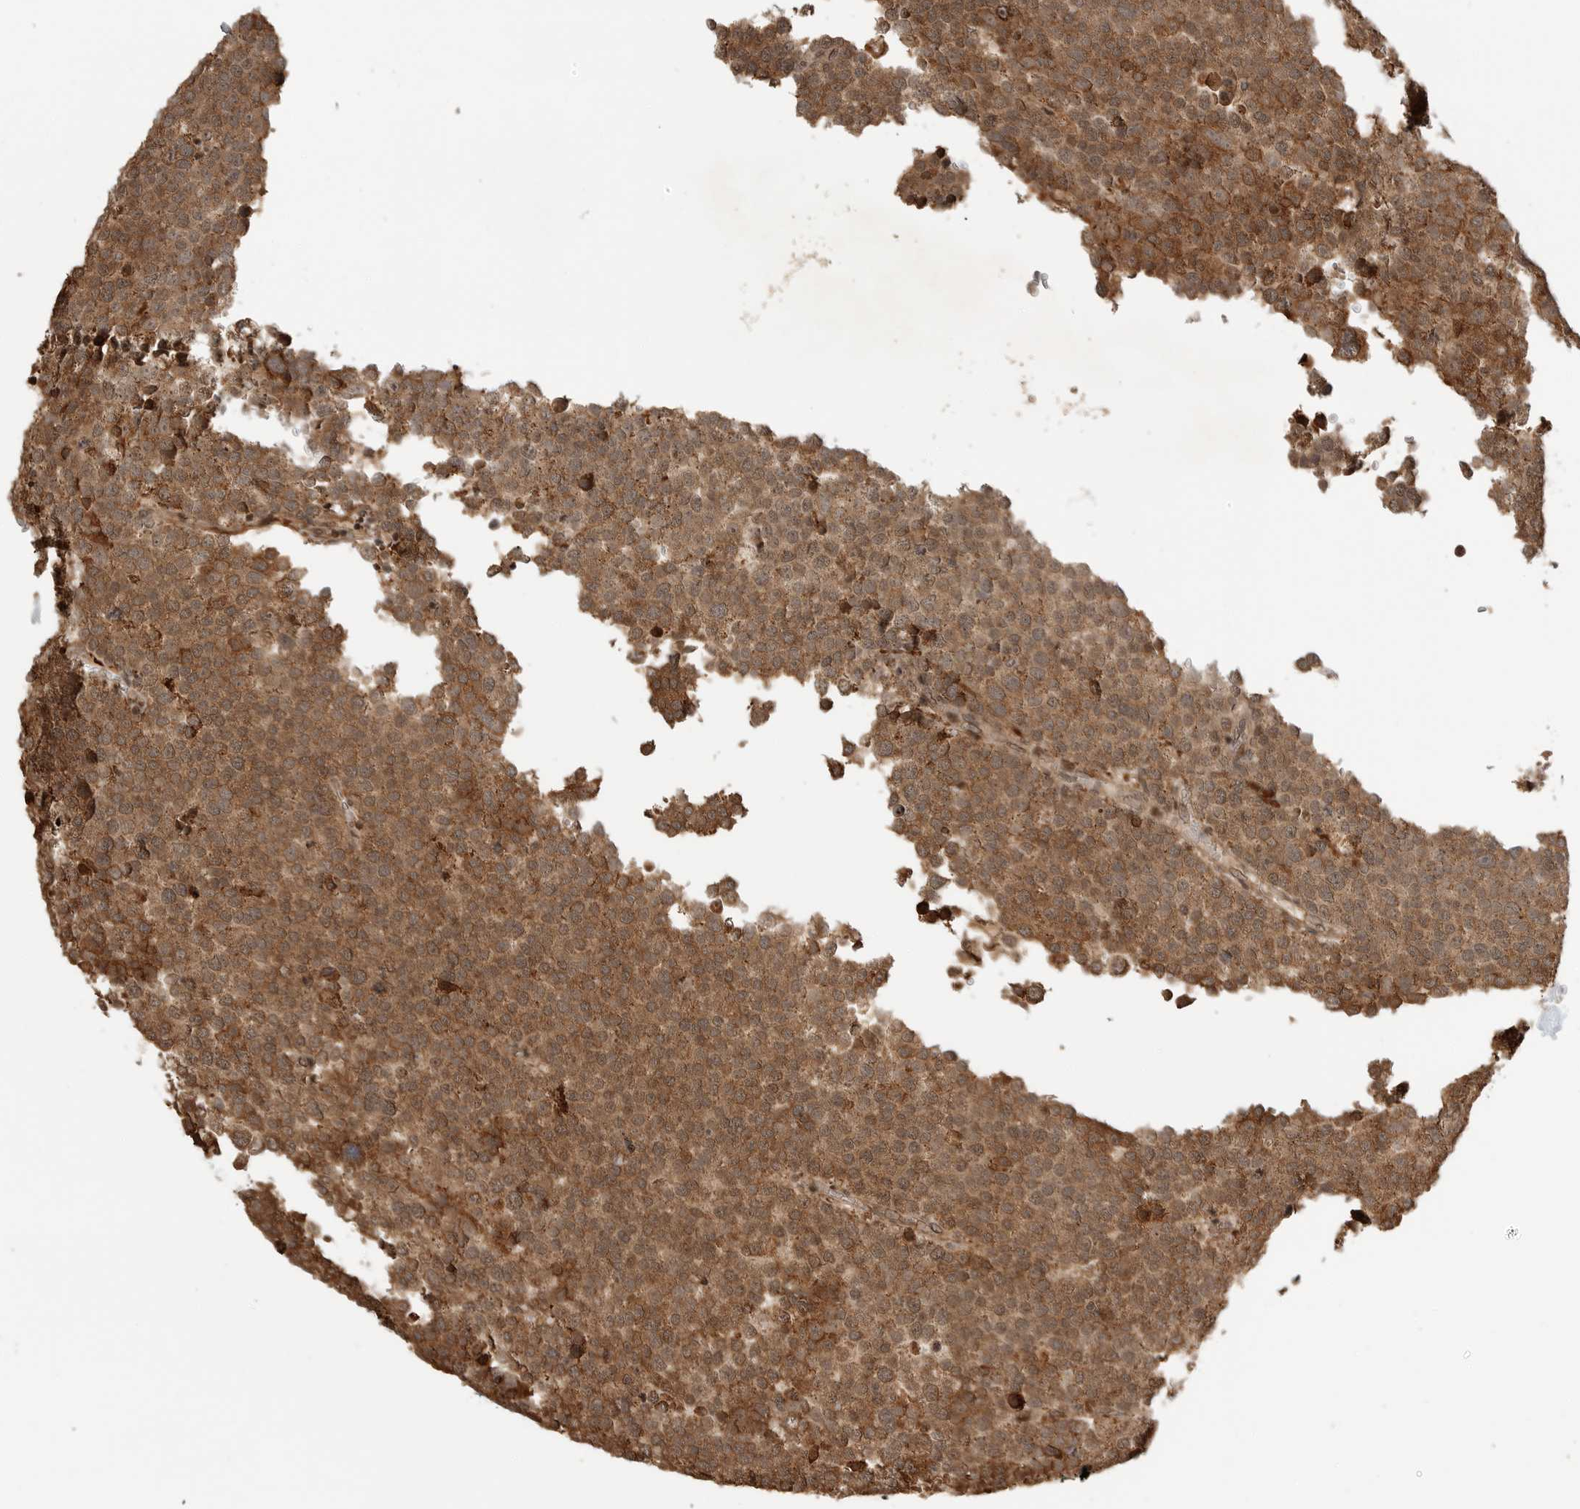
{"staining": {"intensity": "moderate", "quantity": ">75%", "location": "cytoplasmic/membranous,nuclear"}, "tissue": "testis cancer", "cell_type": "Tumor cells", "image_type": "cancer", "snomed": [{"axis": "morphology", "description": "Seminoma, NOS"}, {"axis": "topography", "description": "Testis"}], "caption": "Immunohistochemistry of testis seminoma displays medium levels of moderate cytoplasmic/membranous and nuclear positivity in about >75% of tumor cells. Nuclei are stained in blue.", "gene": "BMP2K", "patient": {"sex": "male", "age": 71}}